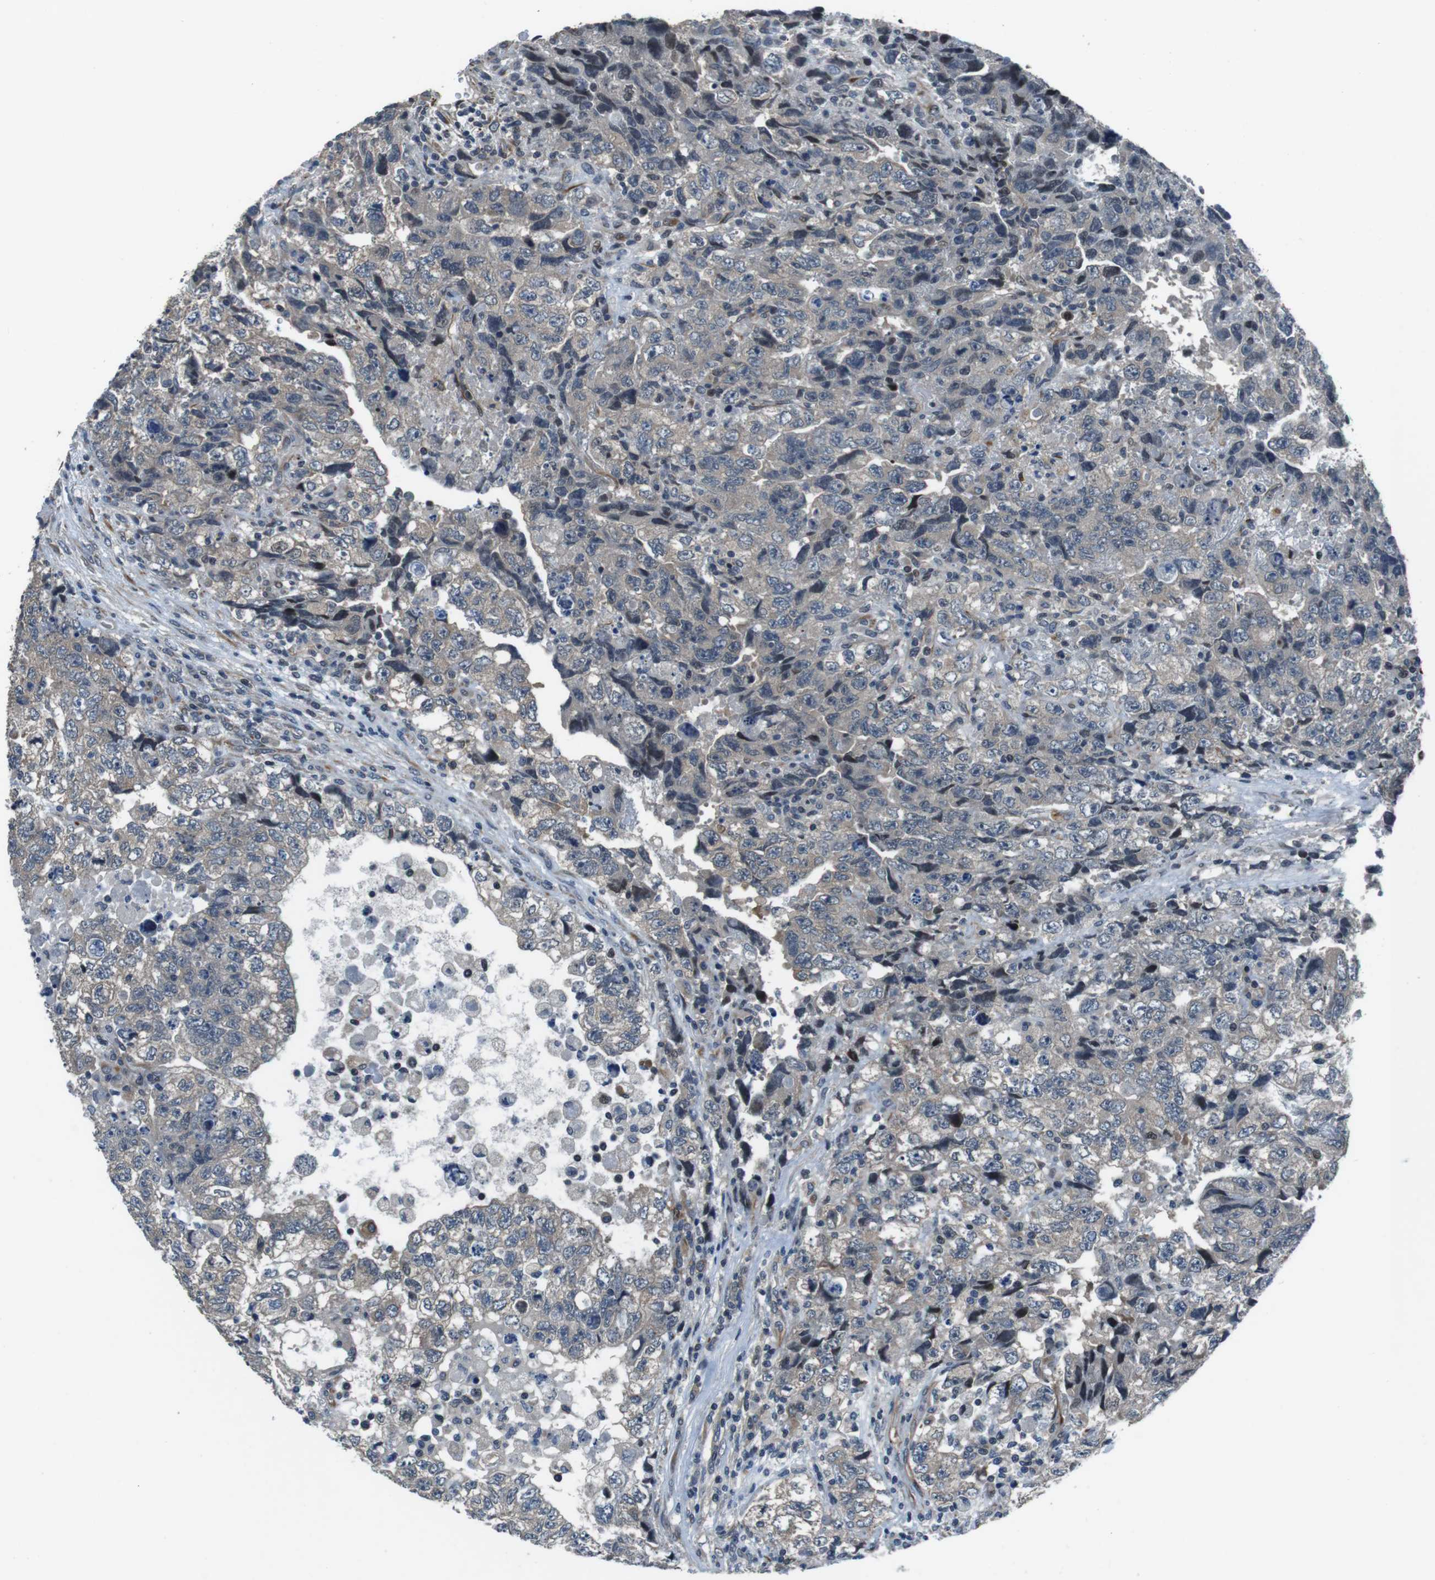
{"staining": {"intensity": "negative", "quantity": "none", "location": "none"}, "tissue": "testis cancer", "cell_type": "Tumor cells", "image_type": "cancer", "snomed": [{"axis": "morphology", "description": "Carcinoma, Embryonal, NOS"}, {"axis": "topography", "description": "Testis"}], "caption": "Testis cancer stained for a protein using immunohistochemistry reveals no expression tumor cells.", "gene": "LRRC49", "patient": {"sex": "male", "age": 36}}